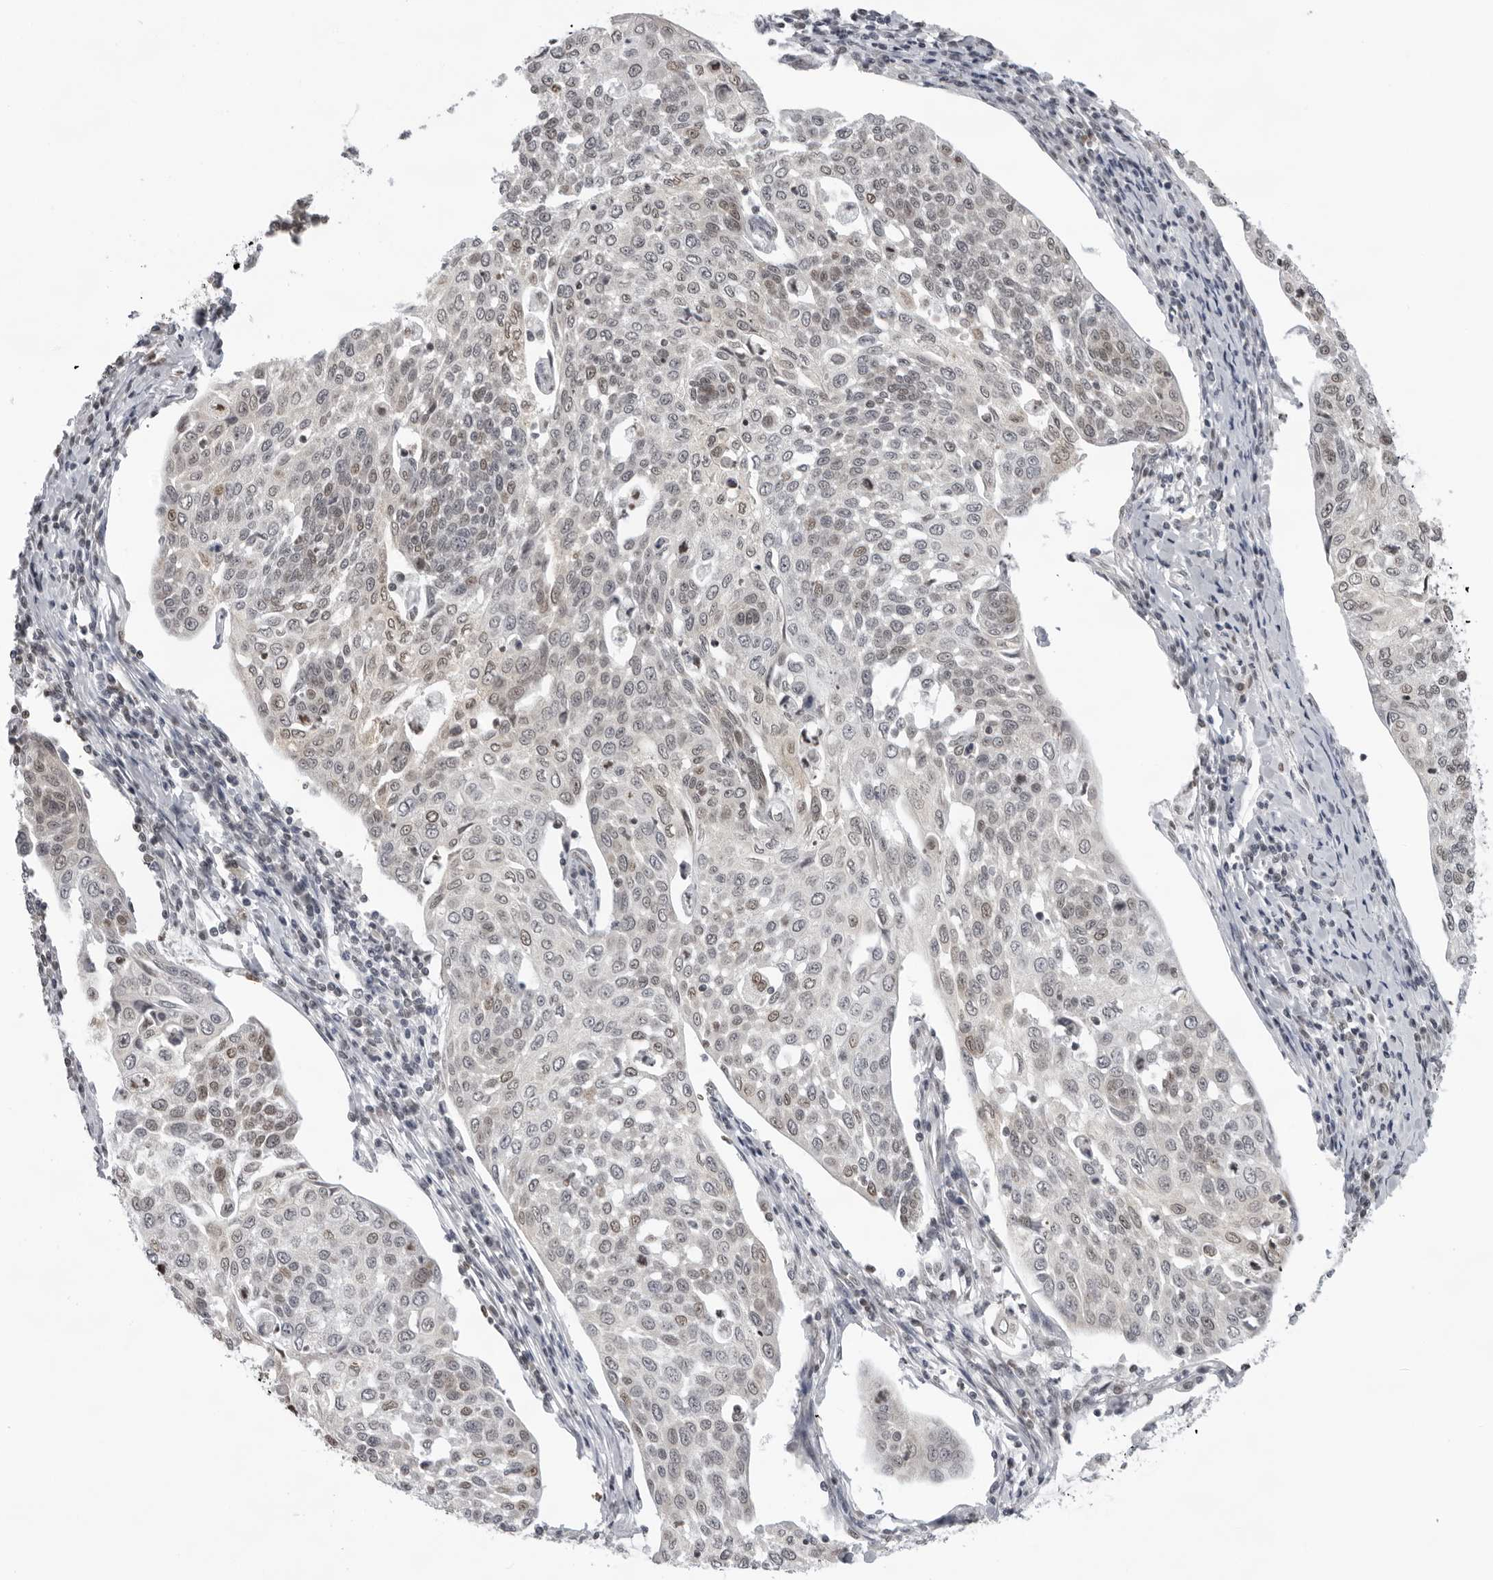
{"staining": {"intensity": "weak", "quantity": "<25%", "location": "nuclear"}, "tissue": "cervical cancer", "cell_type": "Tumor cells", "image_type": "cancer", "snomed": [{"axis": "morphology", "description": "Squamous cell carcinoma, NOS"}, {"axis": "topography", "description": "Cervix"}], "caption": "The photomicrograph reveals no staining of tumor cells in cervical cancer (squamous cell carcinoma).", "gene": "CASP7", "patient": {"sex": "female", "age": 34}}